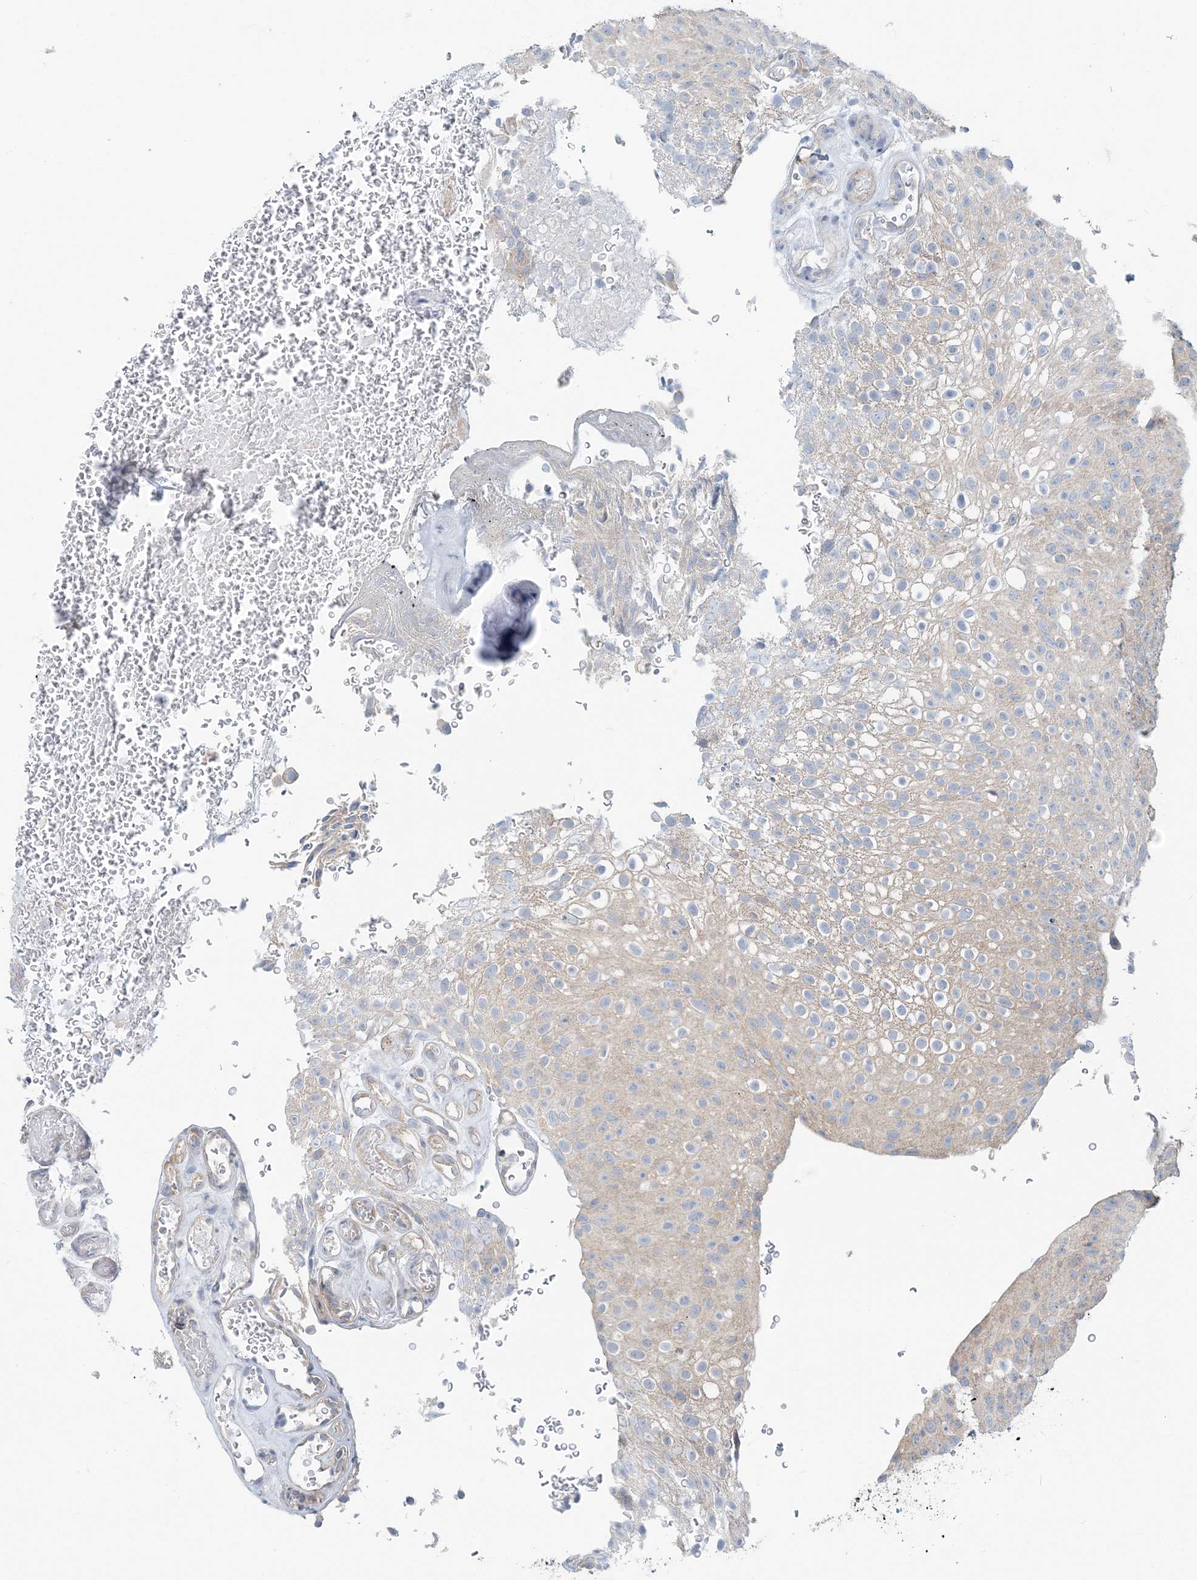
{"staining": {"intensity": "weak", "quantity": "25%-75%", "location": "cytoplasmic/membranous"}, "tissue": "urothelial cancer", "cell_type": "Tumor cells", "image_type": "cancer", "snomed": [{"axis": "morphology", "description": "Urothelial carcinoma, Low grade"}, {"axis": "topography", "description": "Urinary bladder"}], "caption": "Protein analysis of low-grade urothelial carcinoma tissue exhibits weak cytoplasmic/membranous positivity in approximately 25%-75% of tumor cells. (DAB (3,3'-diaminobenzidine) IHC with brightfield microscopy, high magnification).", "gene": "MOB4", "patient": {"sex": "male", "age": 78}}